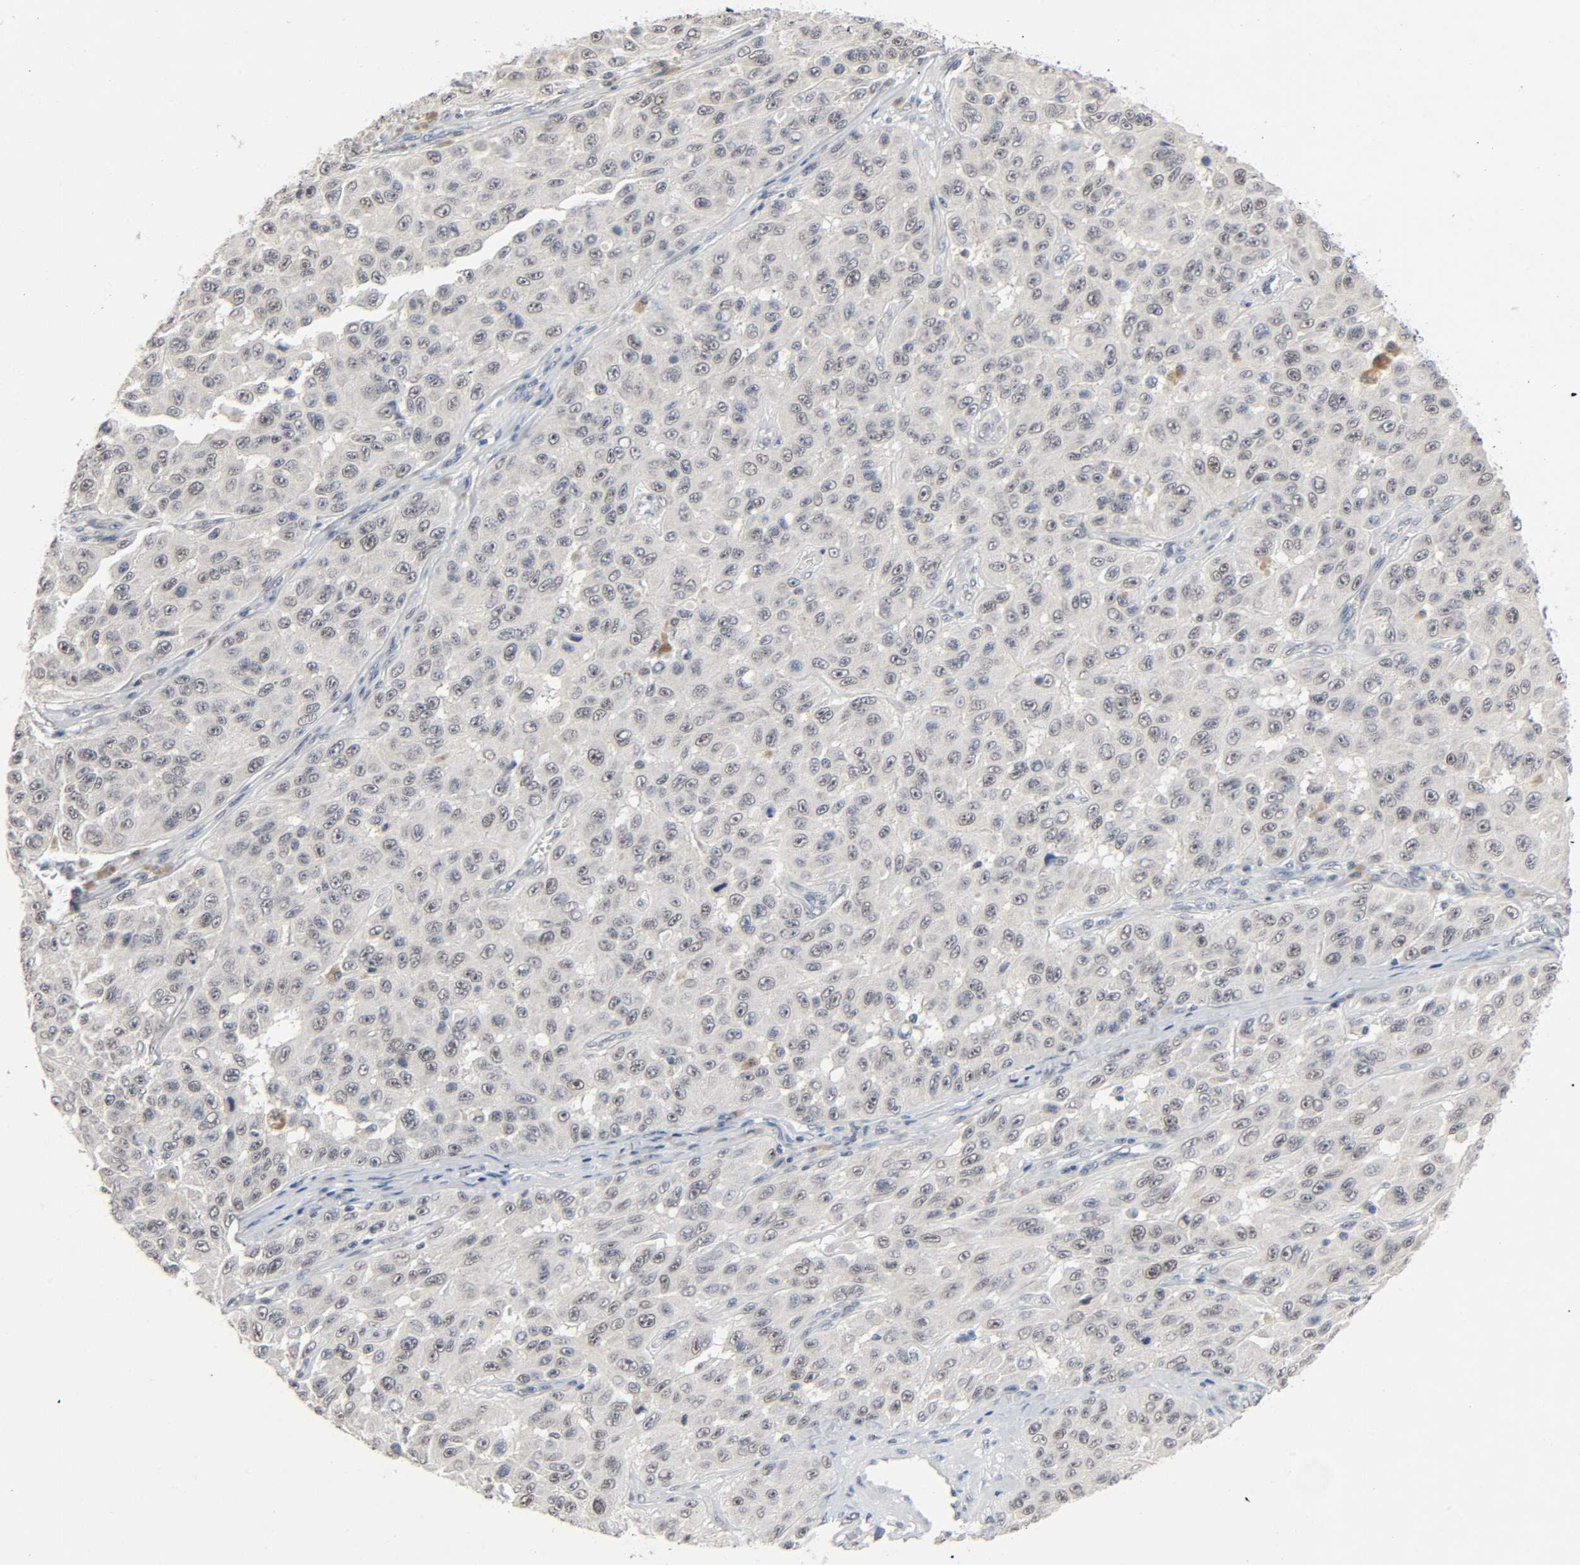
{"staining": {"intensity": "negative", "quantity": "none", "location": "none"}, "tissue": "melanoma", "cell_type": "Tumor cells", "image_type": "cancer", "snomed": [{"axis": "morphology", "description": "Malignant melanoma, NOS"}, {"axis": "topography", "description": "Skin"}], "caption": "Melanoma was stained to show a protein in brown. There is no significant positivity in tumor cells.", "gene": "MAPKAPK5", "patient": {"sex": "male", "age": 30}}